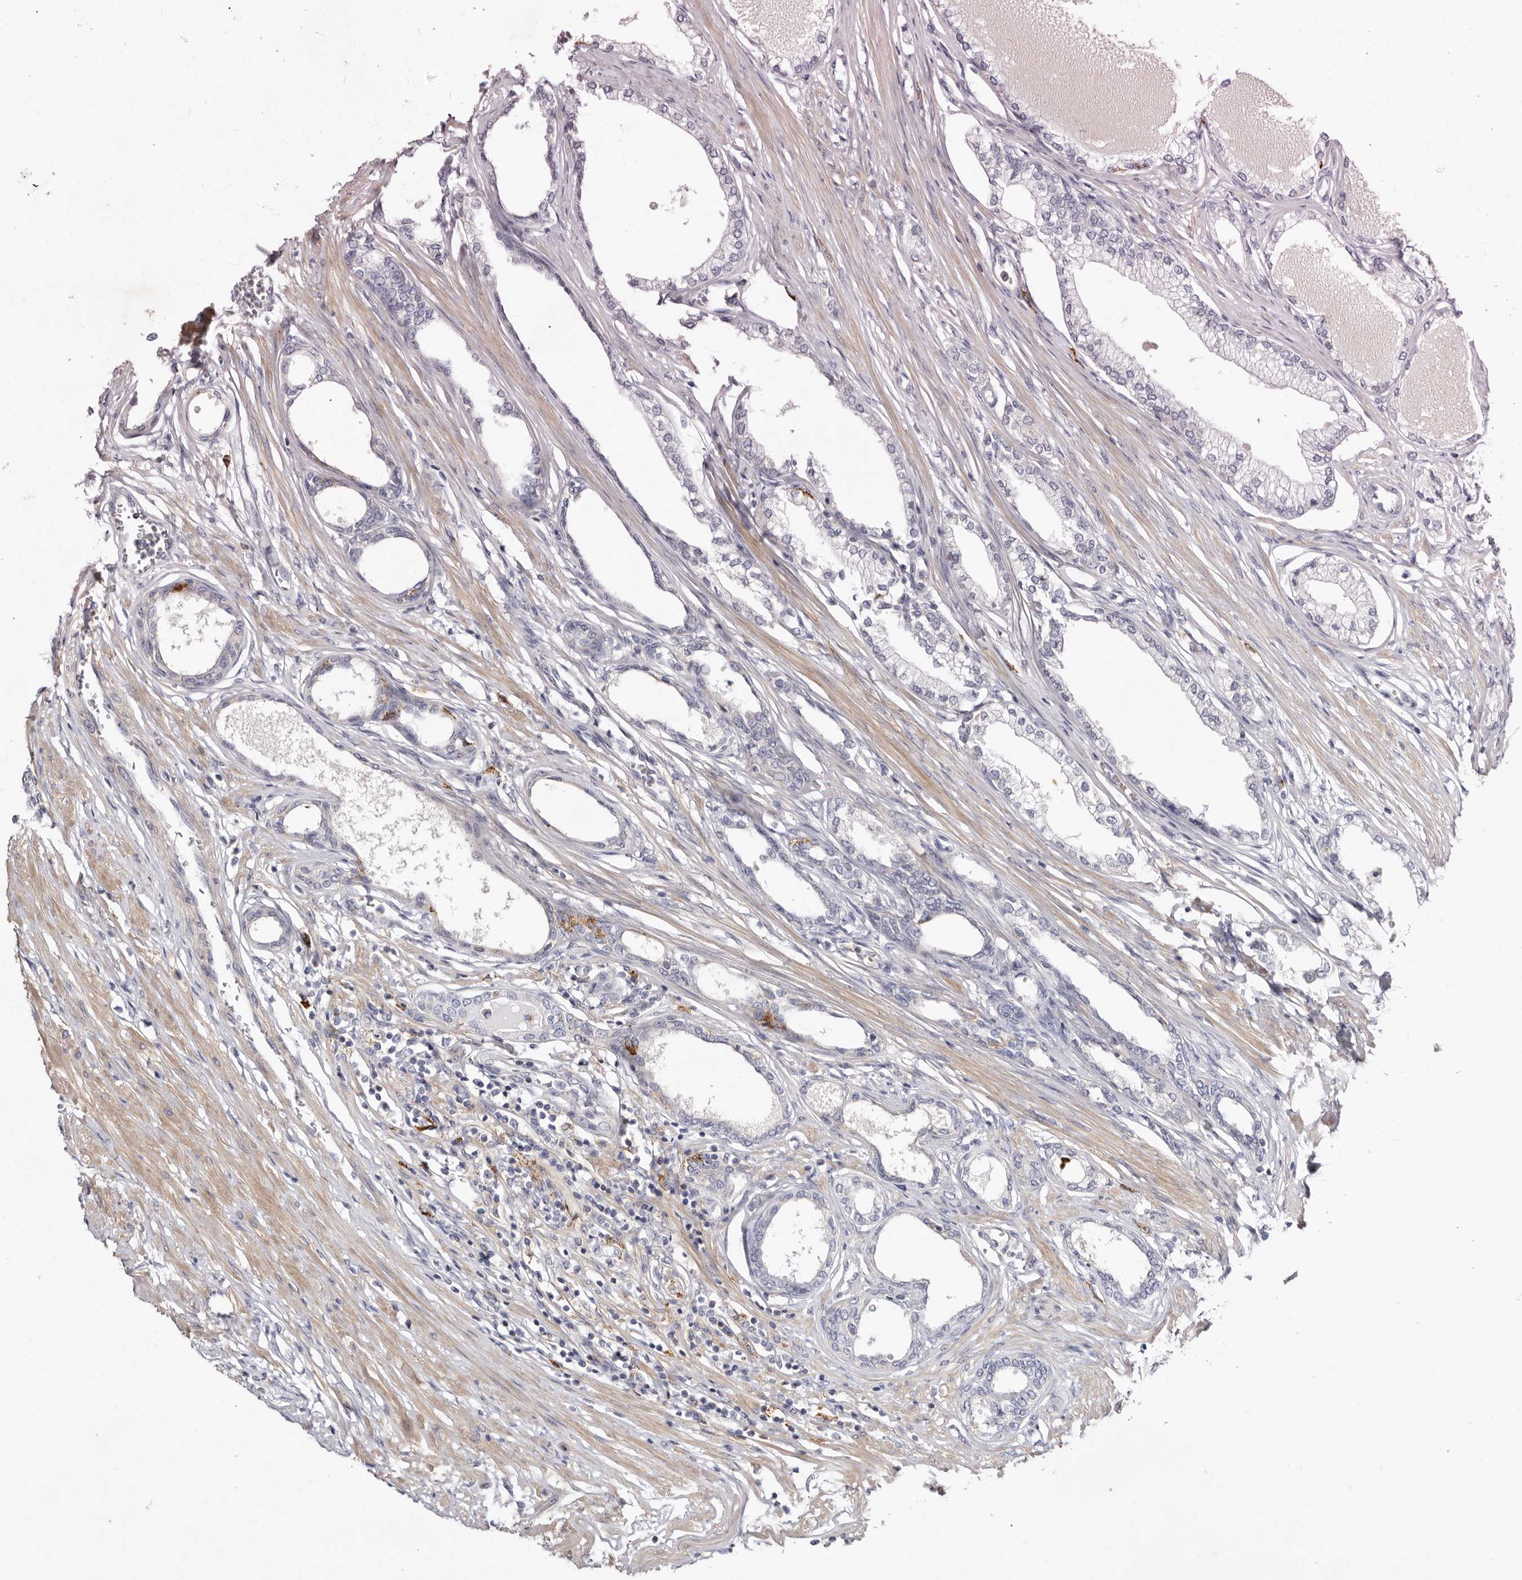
{"staining": {"intensity": "negative", "quantity": "none", "location": "none"}, "tissue": "prostate", "cell_type": "Glandular cells", "image_type": "normal", "snomed": [{"axis": "morphology", "description": "Normal tissue, NOS"}, {"axis": "morphology", "description": "Urothelial carcinoma, Low grade"}, {"axis": "topography", "description": "Urinary bladder"}, {"axis": "topography", "description": "Prostate"}], "caption": "A micrograph of prostate stained for a protein shows no brown staining in glandular cells.", "gene": "S1PR5", "patient": {"sex": "male", "age": 60}}